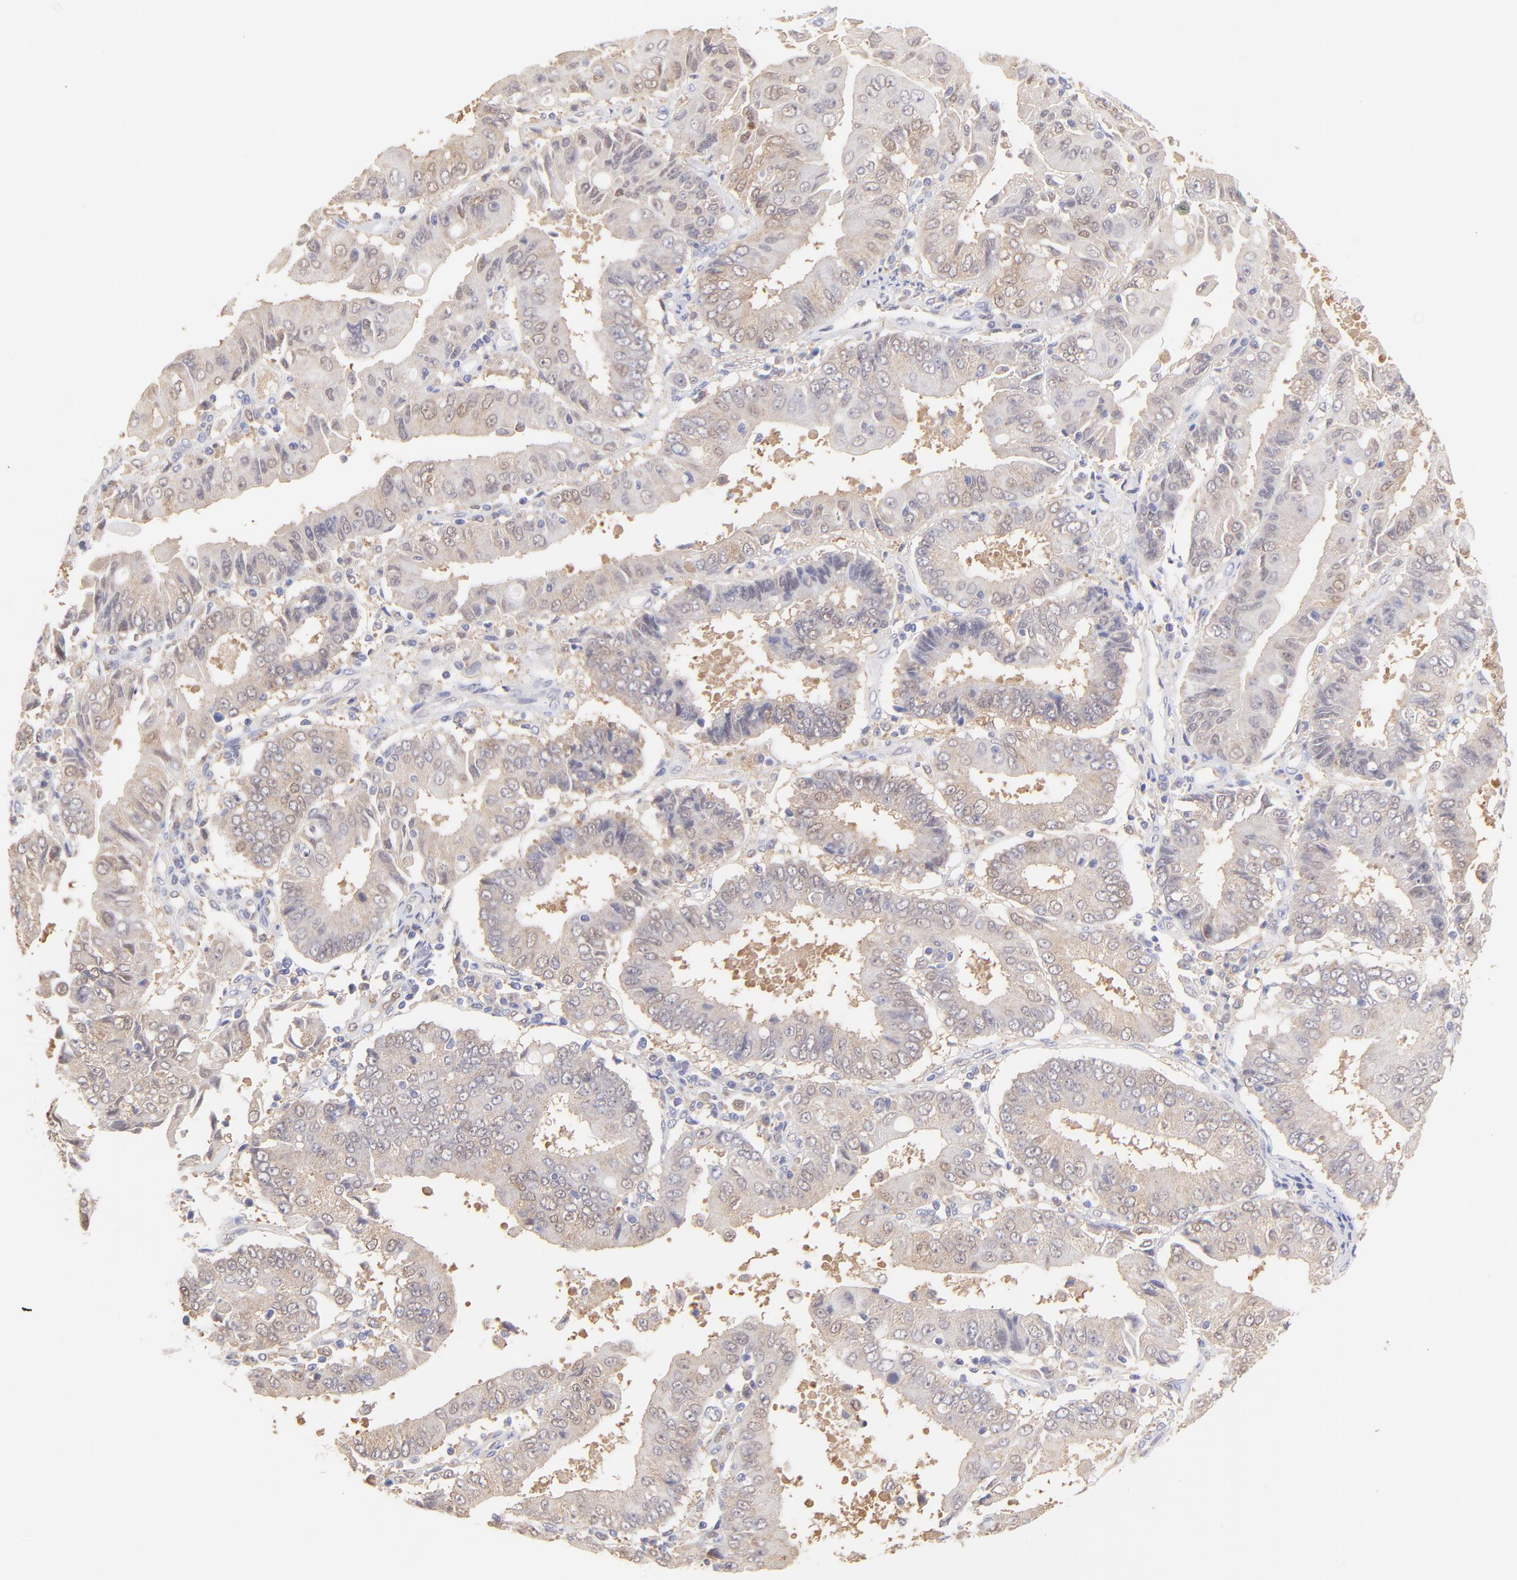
{"staining": {"intensity": "weak", "quantity": "<25%", "location": "cytoplasmic/membranous,nuclear"}, "tissue": "endometrial cancer", "cell_type": "Tumor cells", "image_type": "cancer", "snomed": [{"axis": "morphology", "description": "Adenocarcinoma, NOS"}, {"axis": "topography", "description": "Endometrium"}], "caption": "Tumor cells are negative for protein expression in human endometrial cancer (adenocarcinoma). (Brightfield microscopy of DAB (3,3'-diaminobenzidine) immunohistochemistry (IHC) at high magnification).", "gene": "HYAL1", "patient": {"sex": "female", "age": 75}}